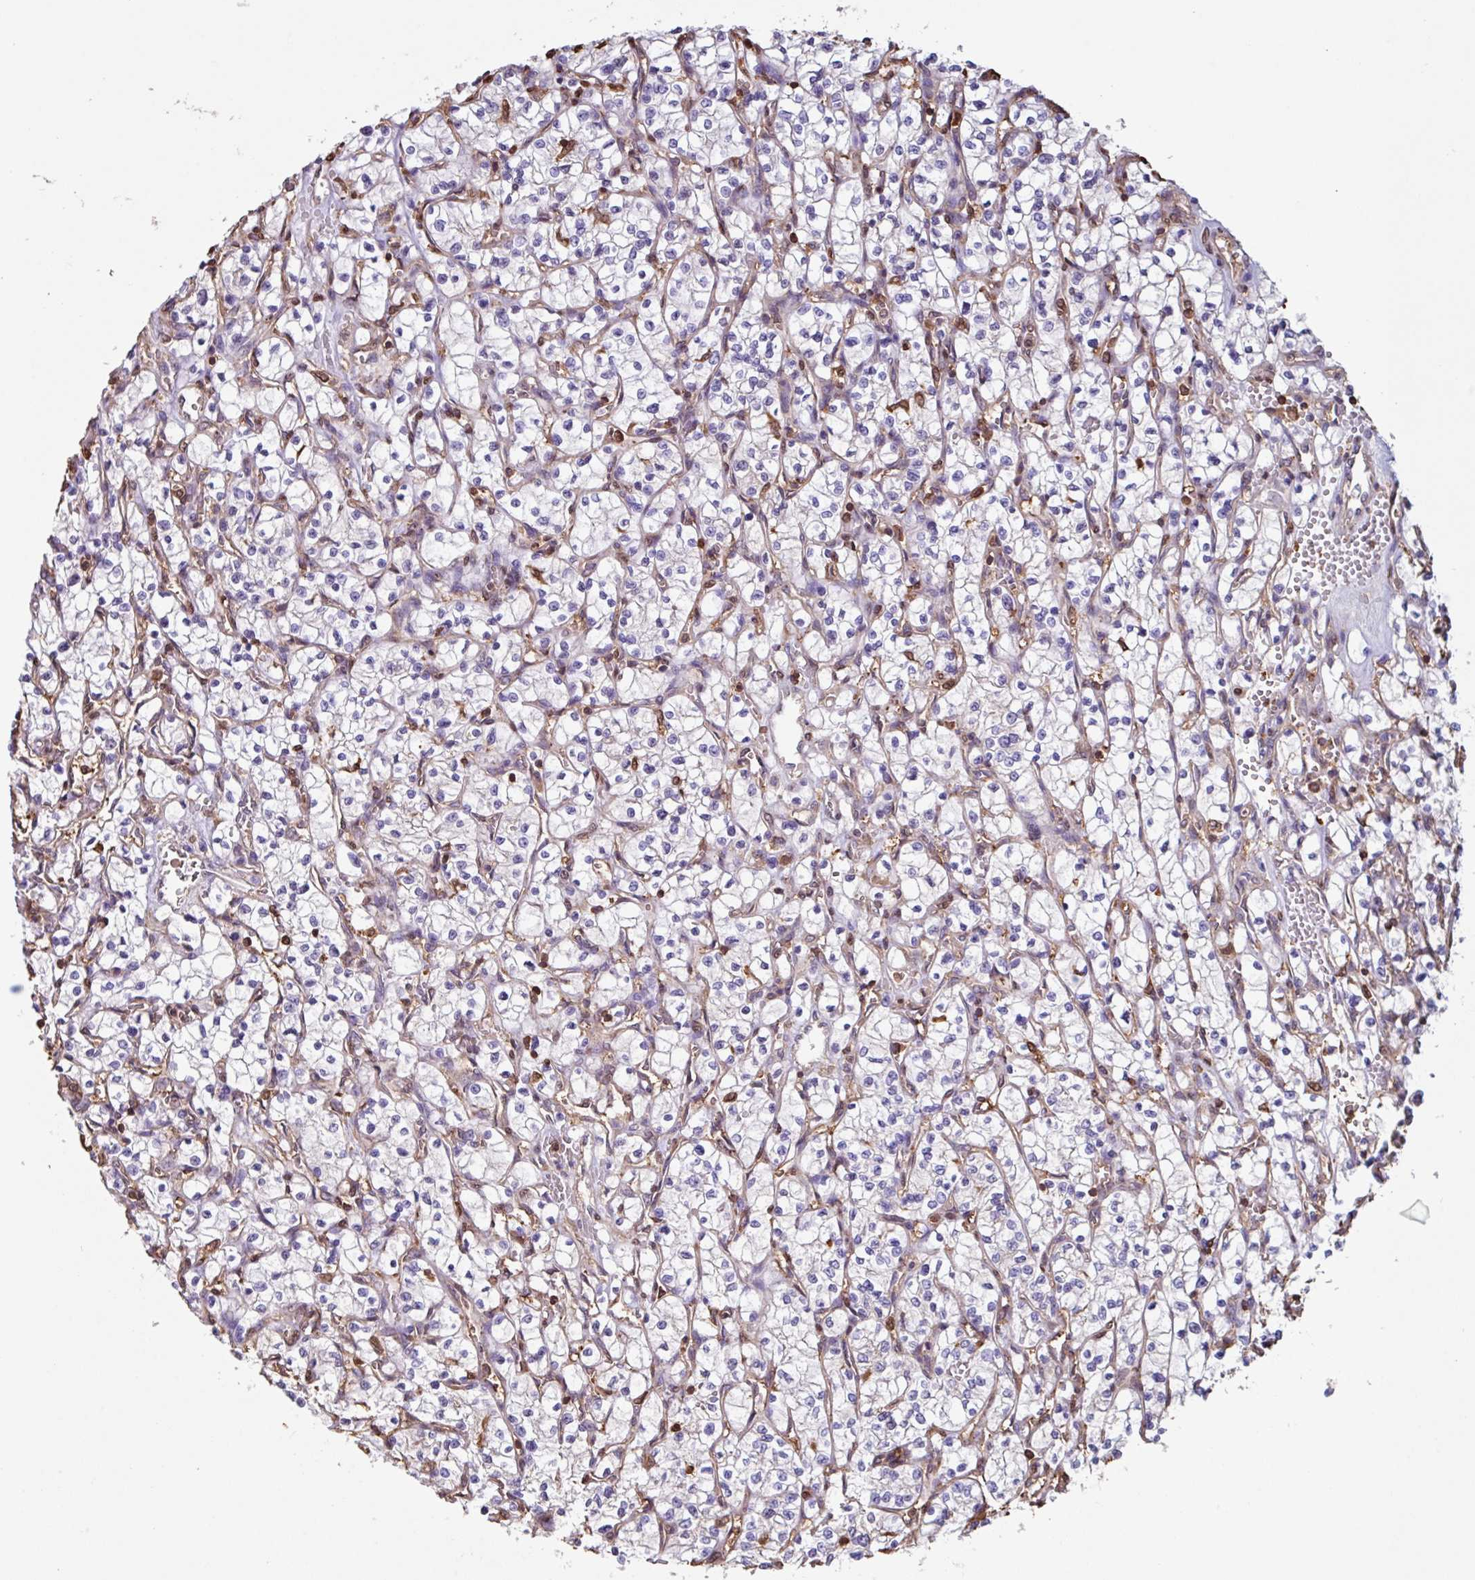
{"staining": {"intensity": "negative", "quantity": "none", "location": "none"}, "tissue": "renal cancer", "cell_type": "Tumor cells", "image_type": "cancer", "snomed": [{"axis": "morphology", "description": "Adenocarcinoma, NOS"}, {"axis": "topography", "description": "Kidney"}], "caption": "Tumor cells are negative for brown protein staining in renal cancer.", "gene": "ARHGDIB", "patient": {"sex": "female", "age": 64}}